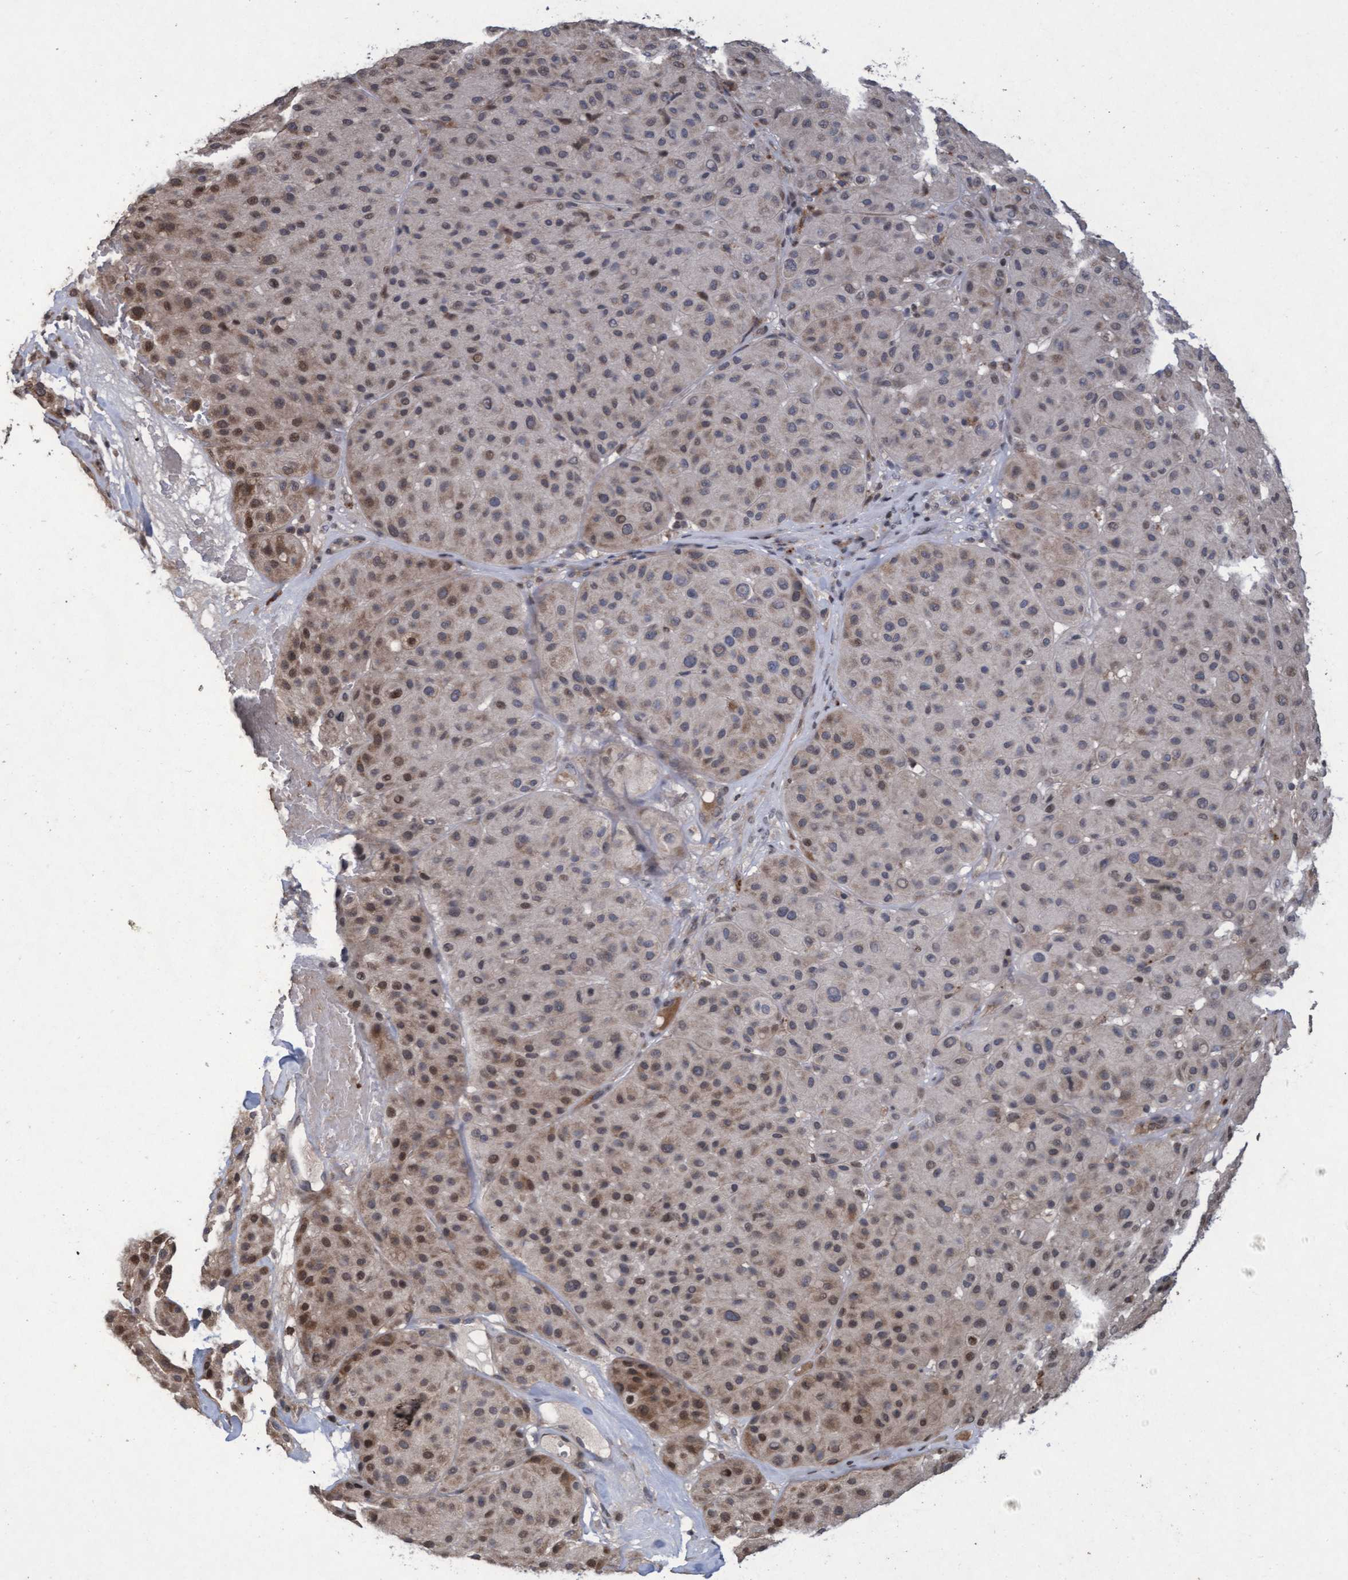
{"staining": {"intensity": "moderate", "quantity": "<25%", "location": "cytoplasmic/membranous,nuclear"}, "tissue": "melanoma", "cell_type": "Tumor cells", "image_type": "cancer", "snomed": [{"axis": "morphology", "description": "Normal tissue, NOS"}, {"axis": "morphology", "description": "Malignant melanoma, Metastatic site"}, {"axis": "topography", "description": "Skin"}], "caption": "A histopathology image showing moderate cytoplasmic/membranous and nuclear staining in approximately <25% of tumor cells in melanoma, as visualized by brown immunohistochemical staining.", "gene": "KCNC2", "patient": {"sex": "male", "age": 41}}